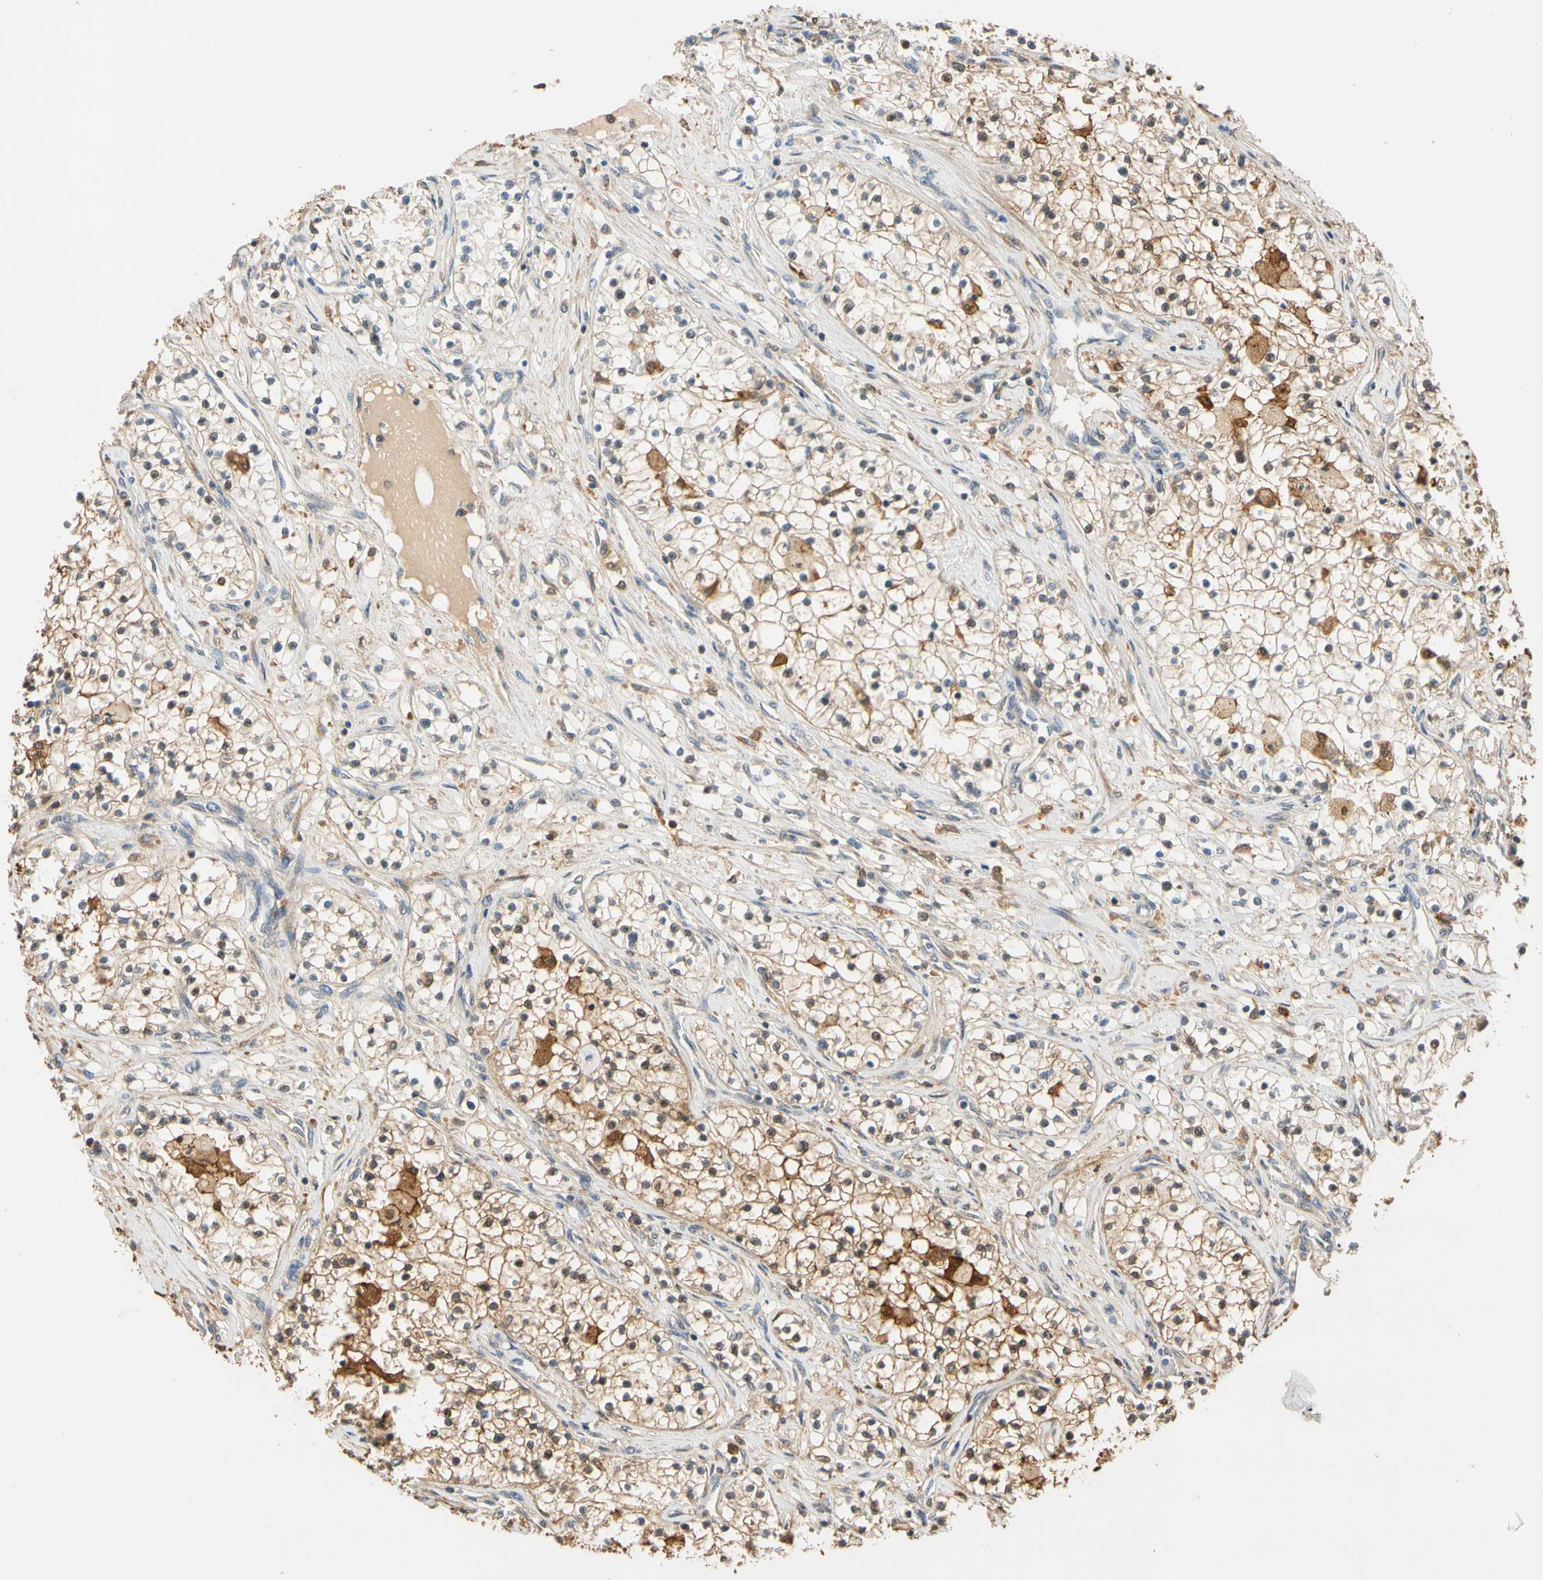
{"staining": {"intensity": "moderate", "quantity": "<25%", "location": "cytoplasmic/membranous"}, "tissue": "renal cancer", "cell_type": "Tumor cells", "image_type": "cancer", "snomed": [{"axis": "morphology", "description": "Adenocarcinoma, NOS"}, {"axis": "topography", "description": "Kidney"}], "caption": "The image demonstrates immunohistochemical staining of renal adenocarcinoma. There is moderate cytoplasmic/membranous positivity is present in approximately <25% of tumor cells. Using DAB (brown) and hematoxylin (blue) stains, captured at high magnification using brightfield microscopy.", "gene": "GPSM2", "patient": {"sex": "male", "age": 68}}